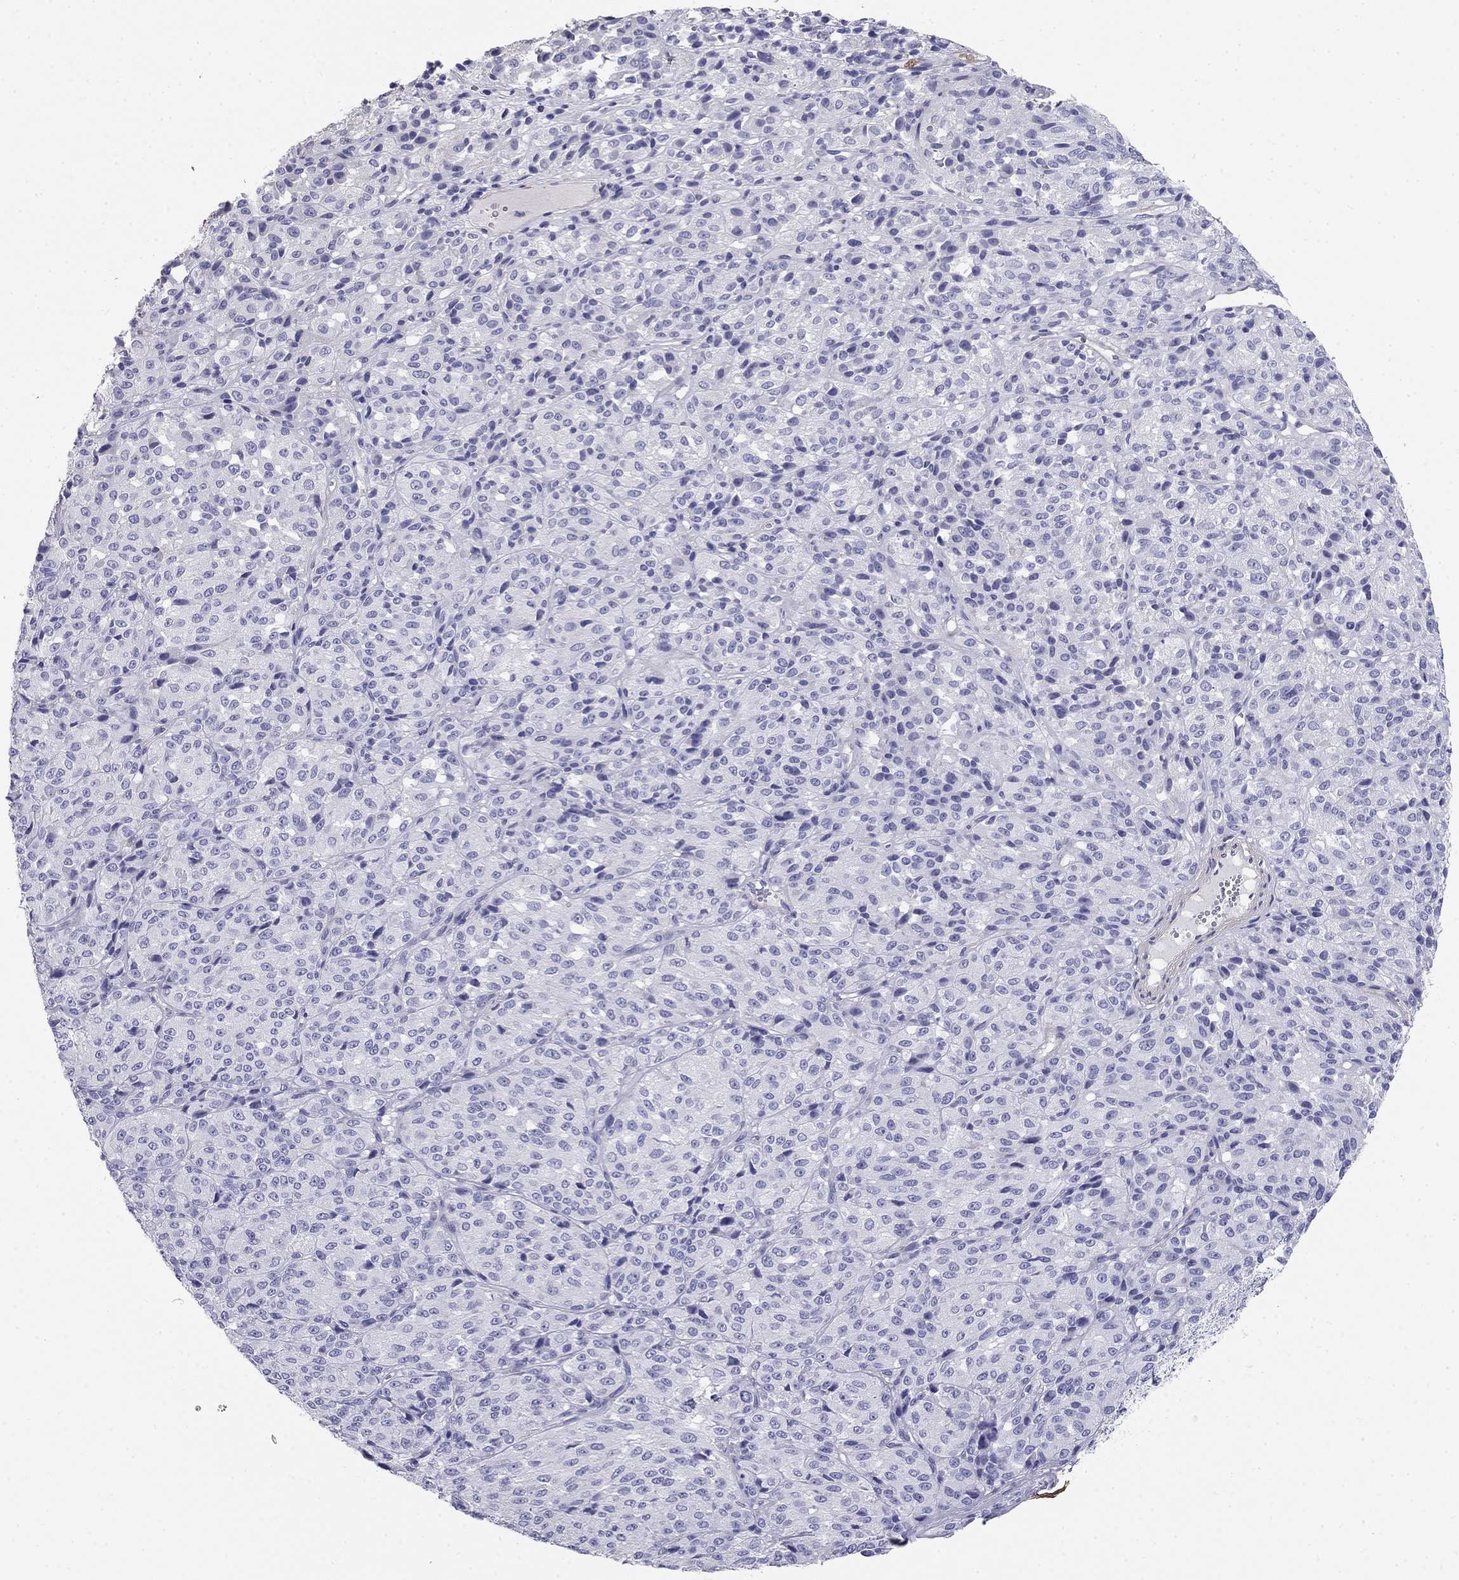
{"staining": {"intensity": "negative", "quantity": "none", "location": "none"}, "tissue": "melanoma", "cell_type": "Tumor cells", "image_type": "cancer", "snomed": [{"axis": "morphology", "description": "Malignant melanoma, Metastatic site"}, {"axis": "topography", "description": "Brain"}], "caption": "IHC image of neoplastic tissue: melanoma stained with DAB (3,3'-diaminobenzidine) shows no significant protein positivity in tumor cells.", "gene": "LY6H", "patient": {"sex": "female", "age": 56}}